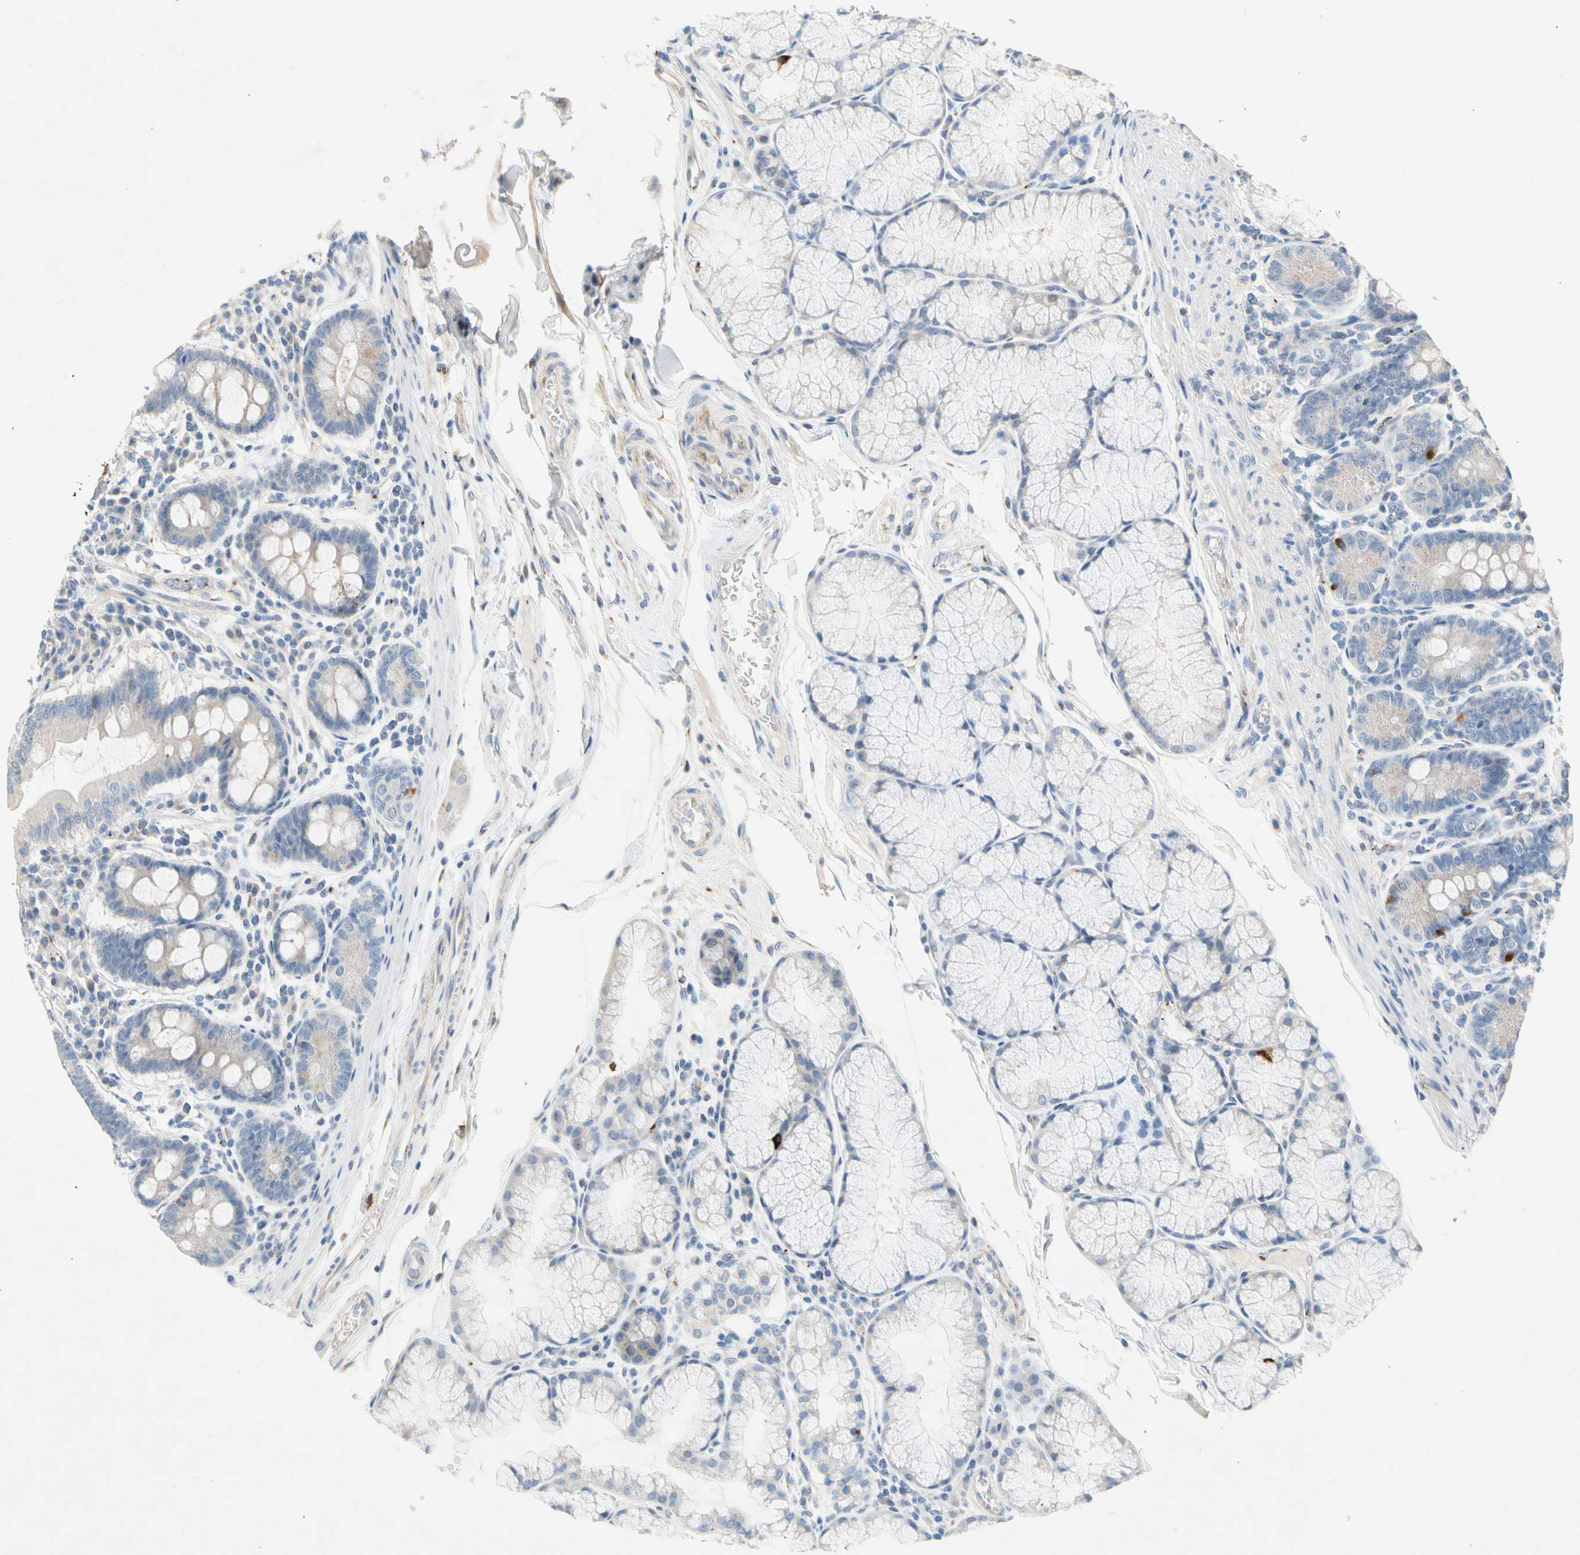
{"staining": {"intensity": "negative", "quantity": "none", "location": "none"}, "tissue": "duodenum", "cell_type": "Glandular cells", "image_type": "normal", "snomed": [{"axis": "morphology", "description": "Normal tissue, NOS"}, {"axis": "topography", "description": "Duodenum"}], "caption": "There is no significant positivity in glandular cells of duodenum. (Brightfield microscopy of DAB IHC at high magnification).", "gene": "GASK1B", "patient": {"sex": "male", "age": 50}}